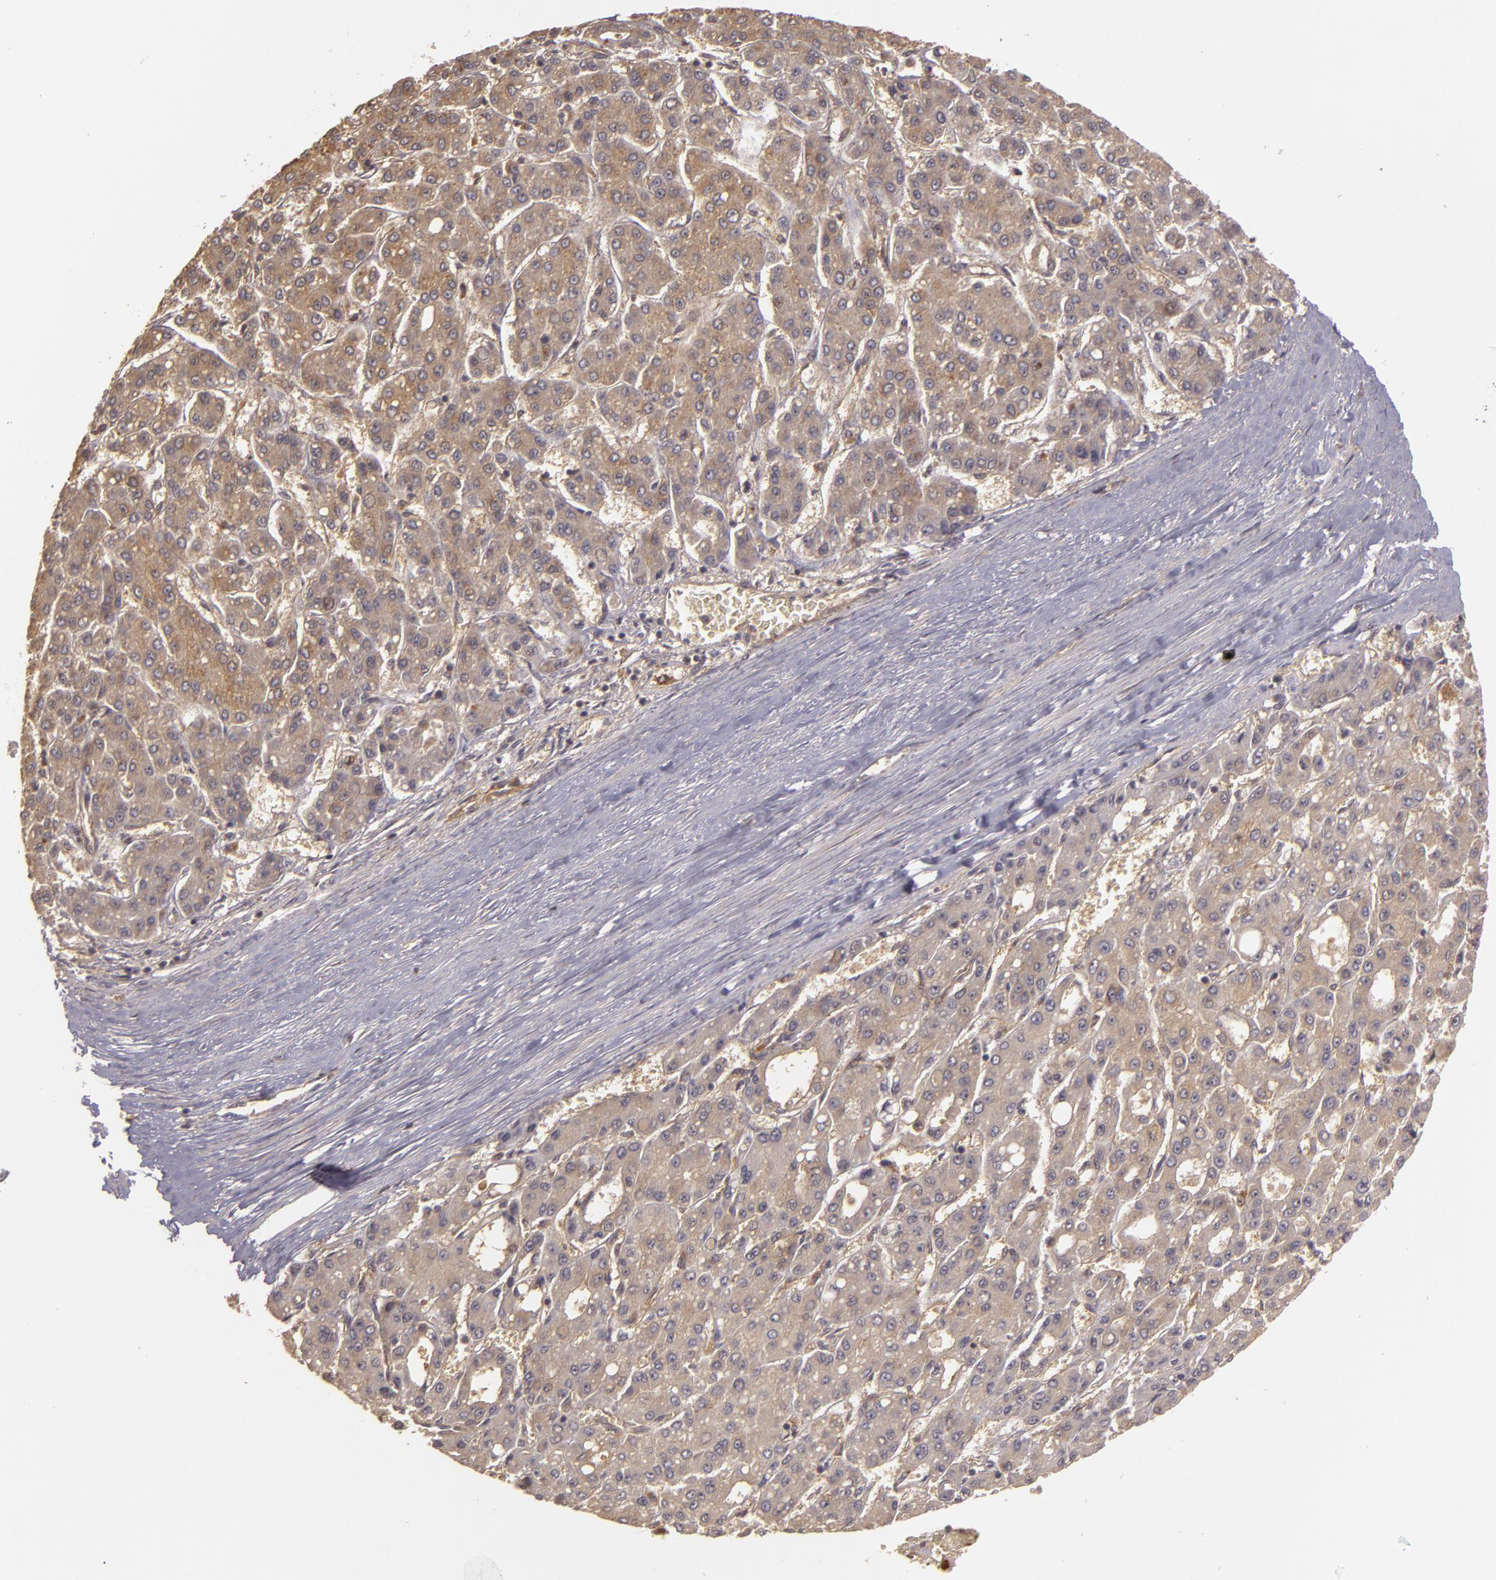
{"staining": {"intensity": "weak", "quantity": ">75%", "location": "cytoplasmic/membranous"}, "tissue": "liver cancer", "cell_type": "Tumor cells", "image_type": "cancer", "snomed": [{"axis": "morphology", "description": "Carcinoma, Hepatocellular, NOS"}, {"axis": "topography", "description": "Liver"}], "caption": "A histopathology image of human liver cancer stained for a protein shows weak cytoplasmic/membranous brown staining in tumor cells. The protein is stained brown, and the nuclei are stained in blue (DAB (3,3'-diaminobenzidine) IHC with brightfield microscopy, high magnification).", "gene": "HRAS", "patient": {"sex": "male", "age": 69}}